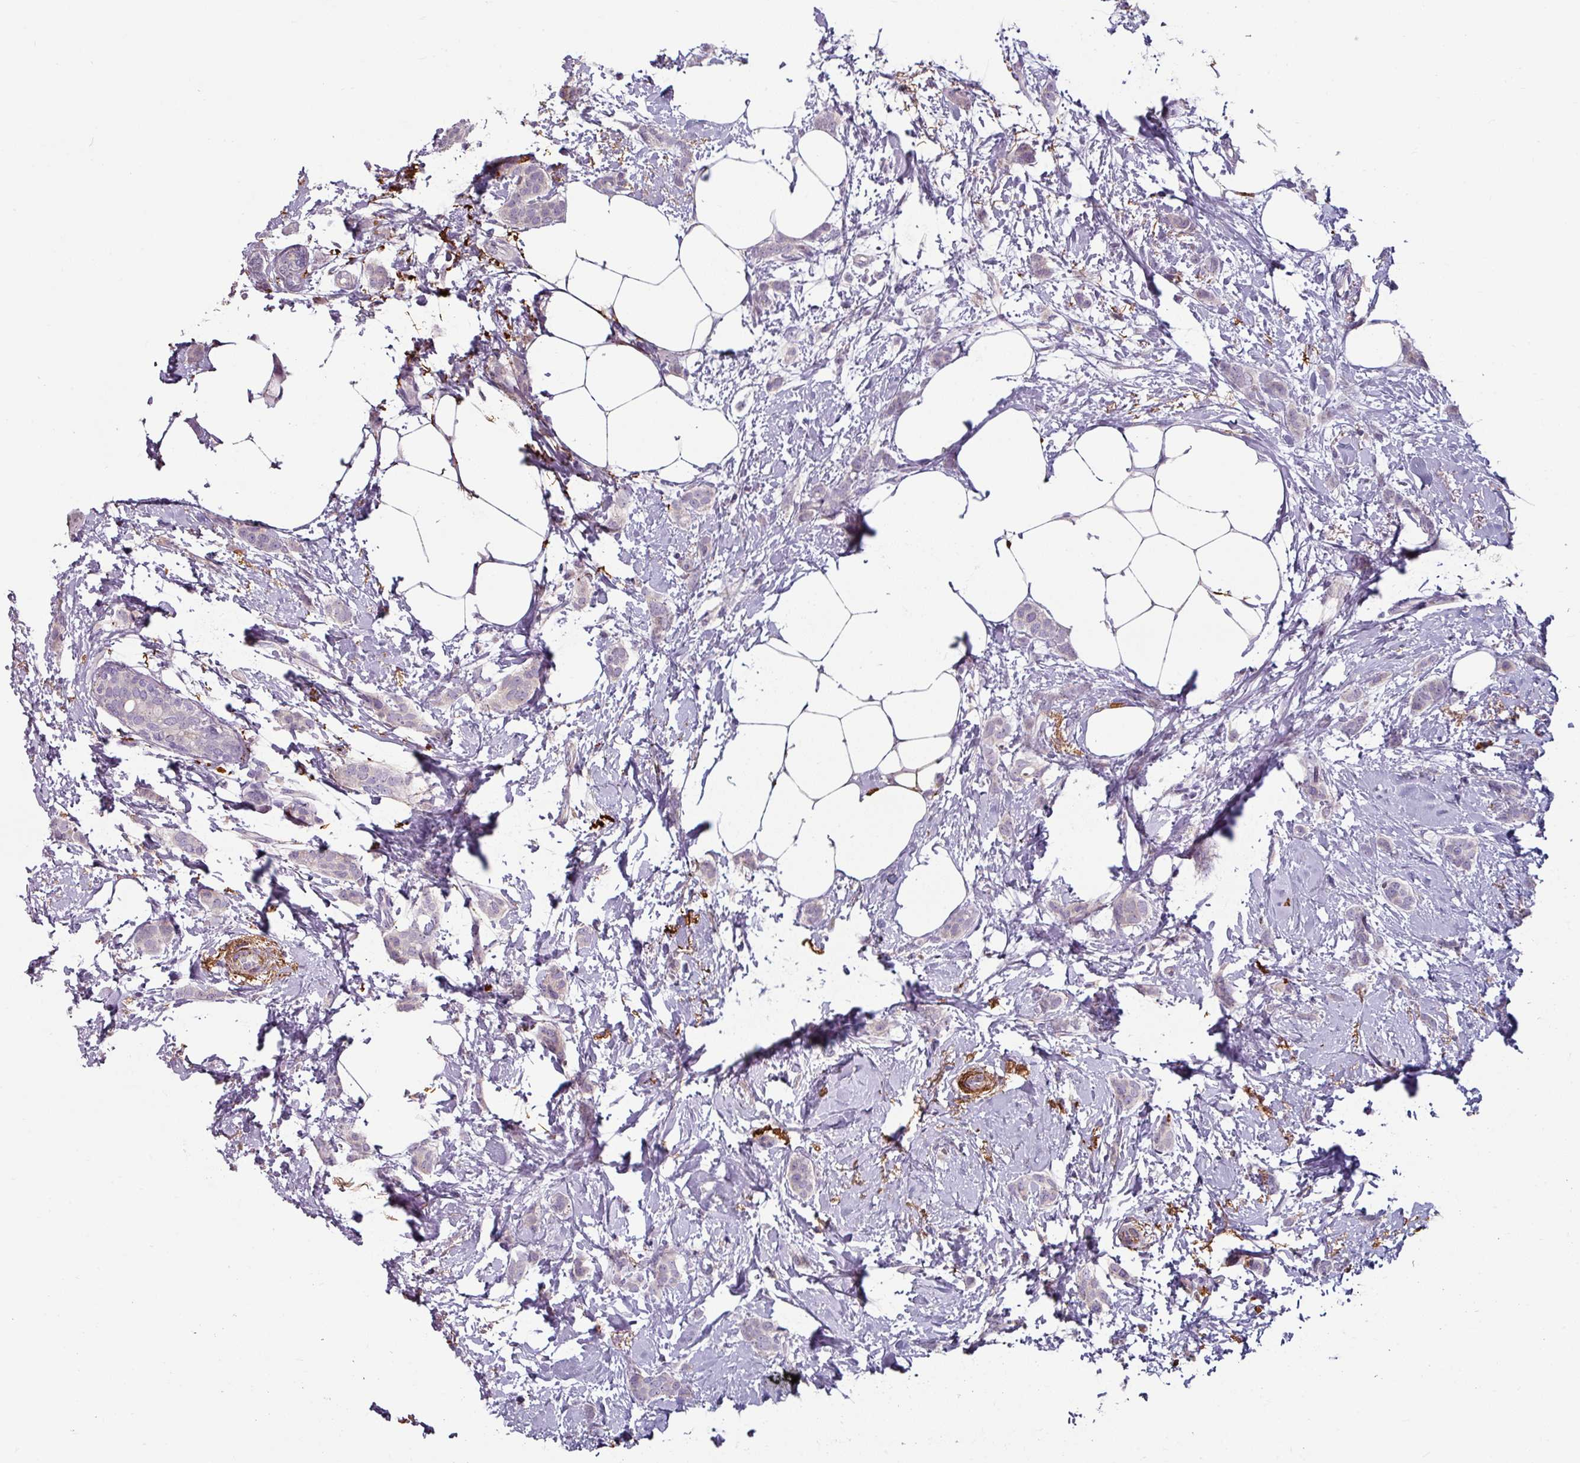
{"staining": {"intensity": "negative", "quantity": "none", "location": "none"}, "tissue": "breast cancer", "cell_type": "Tumor cells", "image_type": "cancer", "snomed": [{"axis": "morphology", "description": "Duct carcinoma"}, {"axis": "topography", "description": "Breast"}], "caption": "IHC photomicrograph of human breast intraductal carcinoma stained for a protein (brown), which reveals no positivity in tumor cells. (Stains: DAB IHC with hematoxylin counter stain, Microscopy: brightfield microscopy at high magnification).", "gene": "MTMR14", "patient": {"sex": "female", "age": 72}}